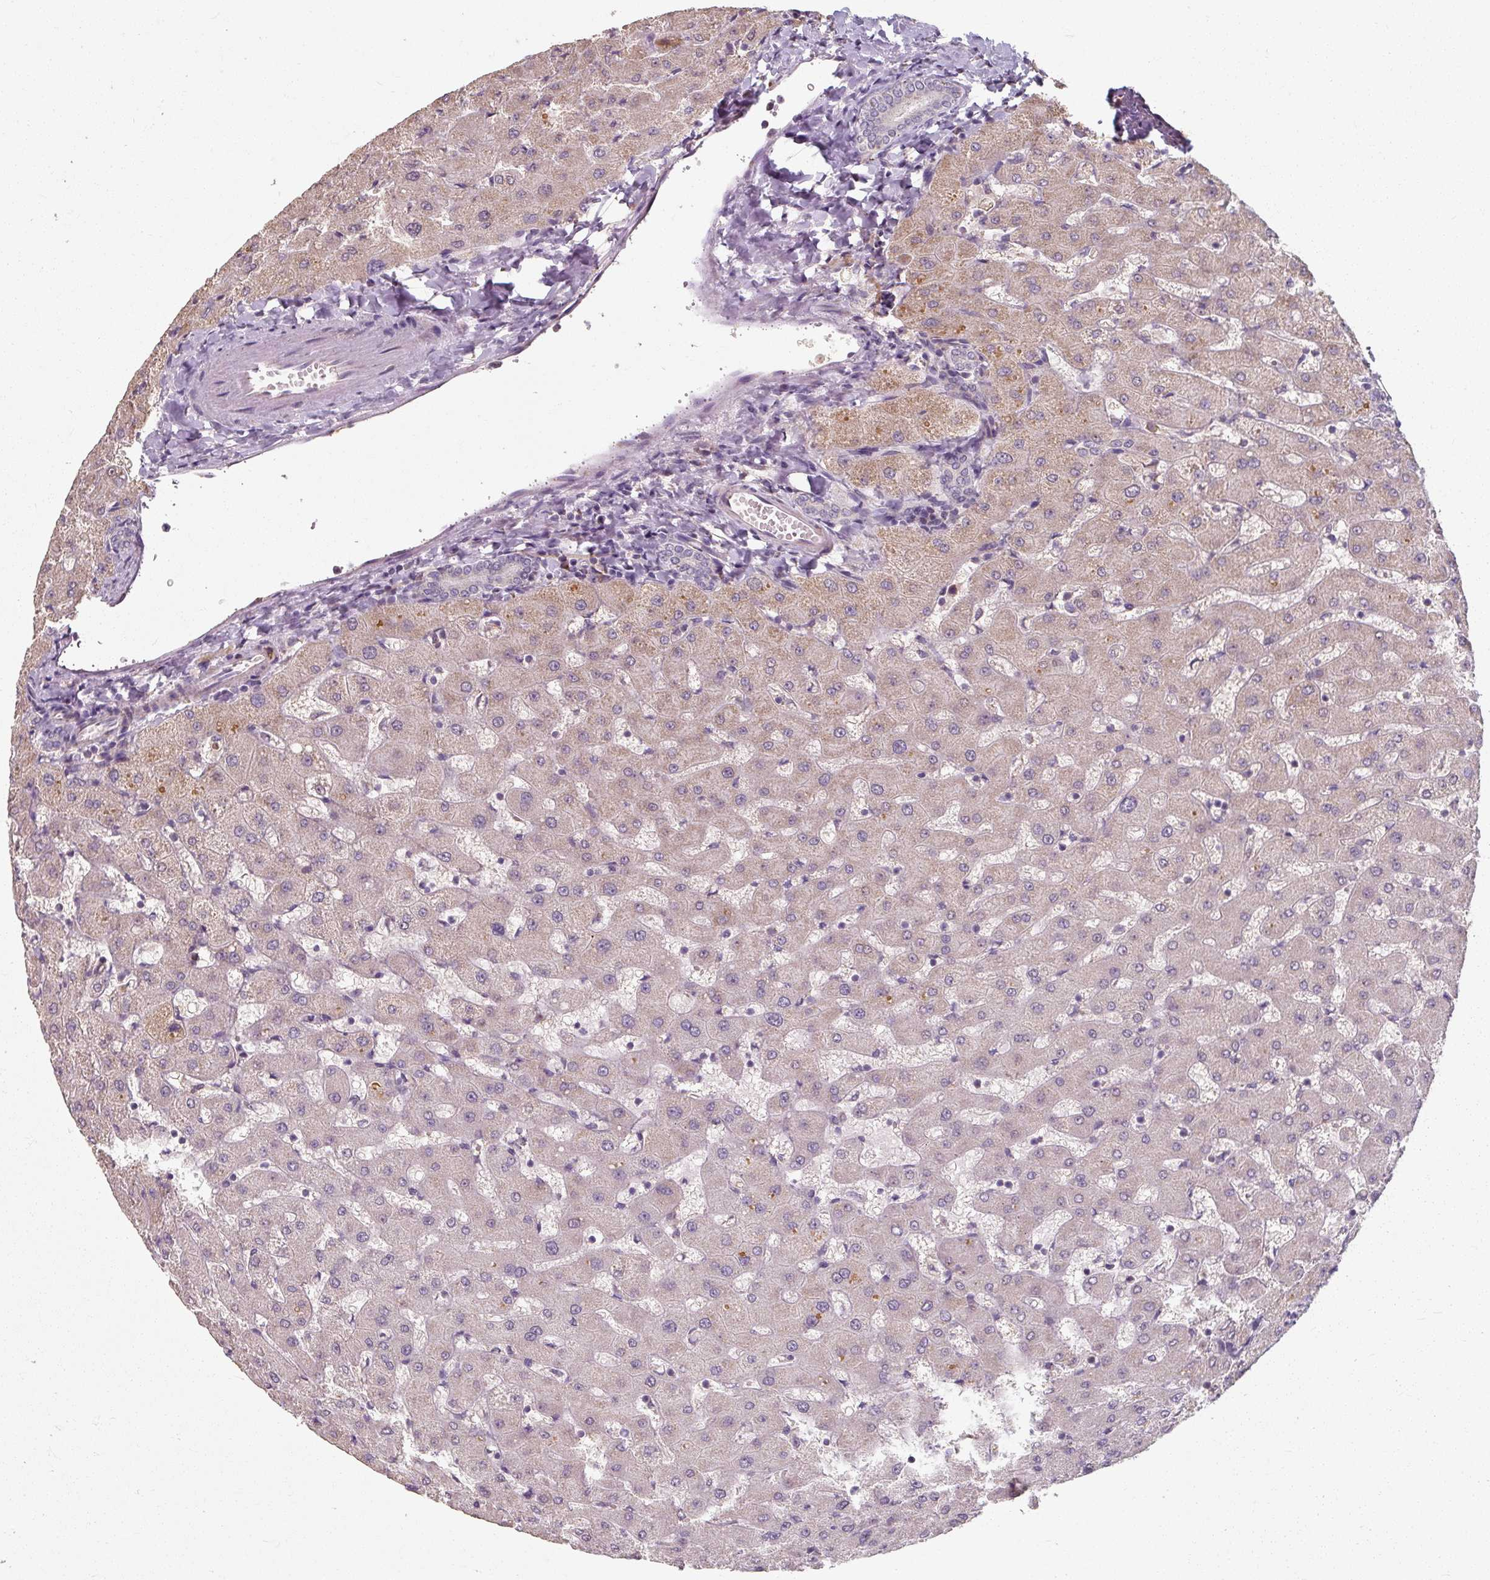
{"staining": {"intensity": "negative", "quantity": "none", "location": "none"}, "tissue": "liver", "cell_type": "Cholangiocytes", "image_type": "normal", "snomed": [{"axis": "morphology", "description": "Normal tissue, NOS"}, {"axis": "topography", "description": "Liver"}], "caption": "Immunohistochemistry (IHC) micrograph of normal liver stained for a protein (brown), which exhibits no expression in cholangiocytes.", "gene": "TSEN54", "patient": {"sex": "female", "age": 63}}